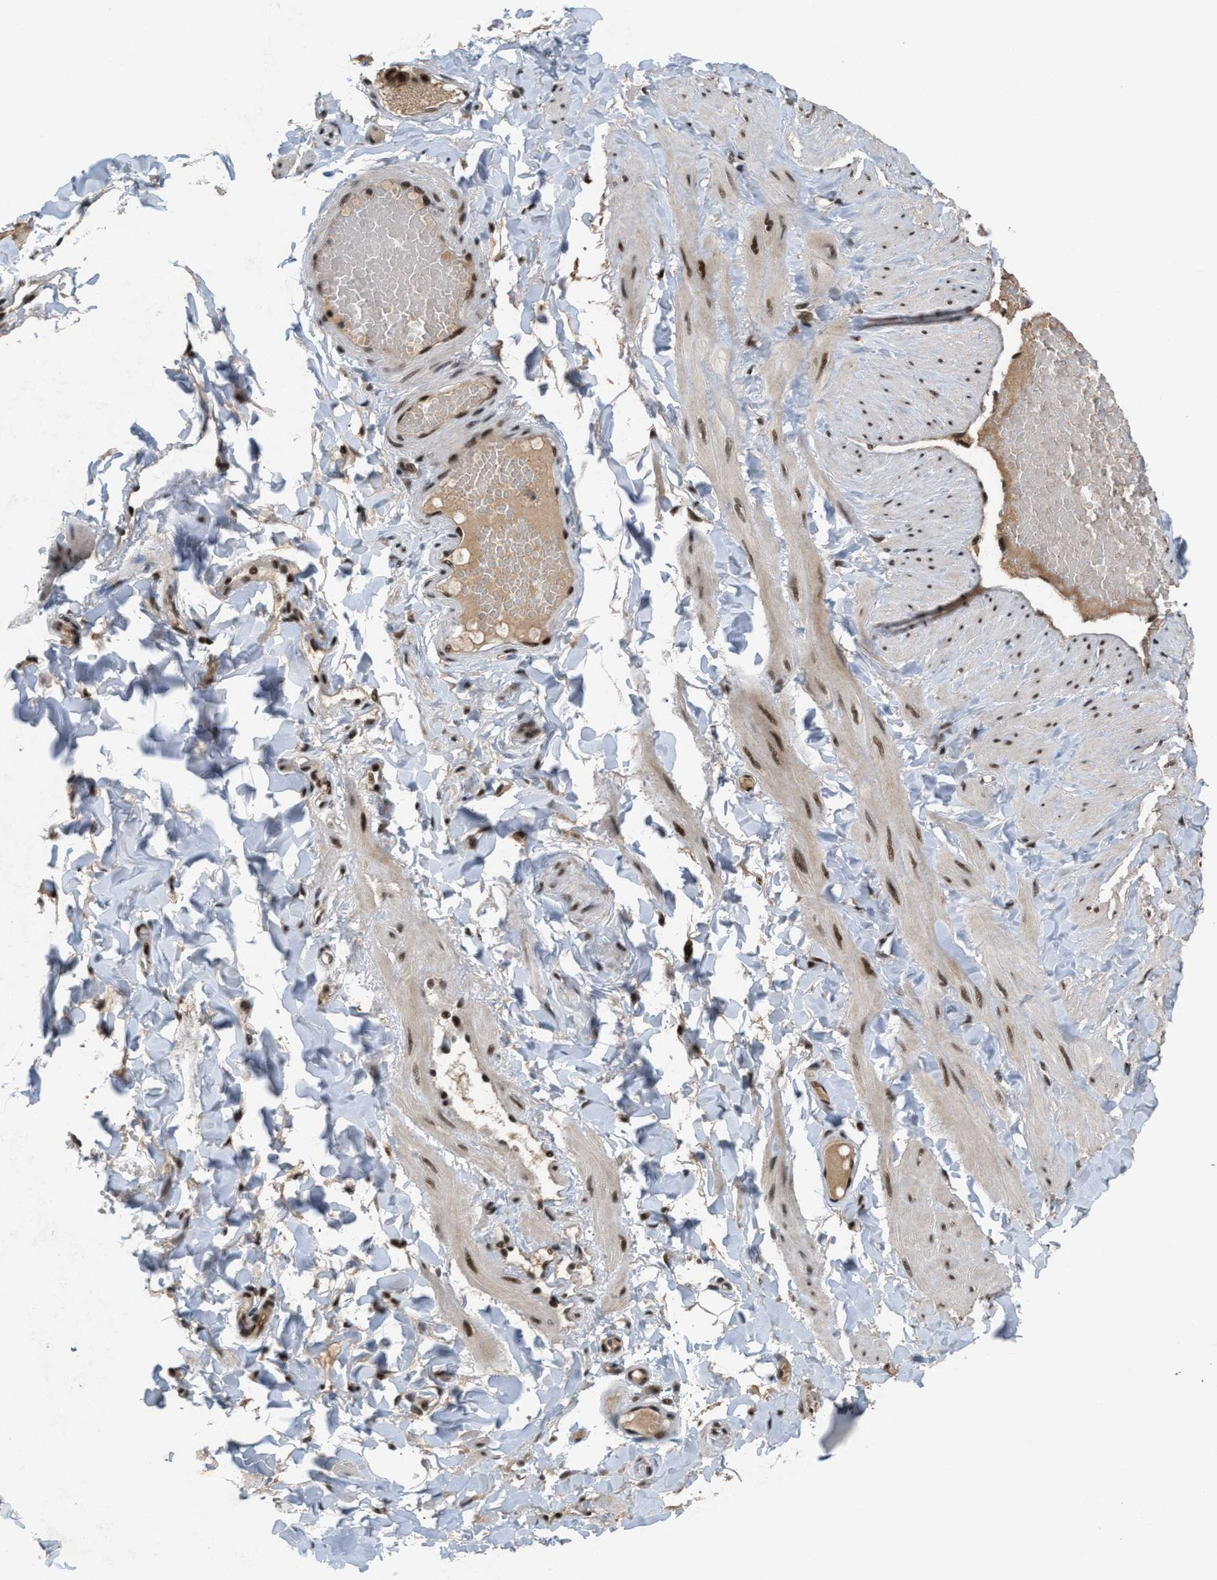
{"staining": {"intensity": "moderate", "quantity": ">75%", "location": "cytoplasmic/membranous,nuclear"}, "tissue": "adipose tissue", "cell_type": "Adipocytes", "image_type": "normal", "snomed": [{"axis": "morphology", "description": "Normal tissue, NOS"}, {"axis": "topography", "description": "Adipose tissue"}, {"axis": "topography", "description": "Vascular tissue"}, {"axis": "topography", "description": "Peripheral nerve tissue"}], "caption": "IHC photomicrograph of benign adipose tissue: adipose tissue stained using IHC shows medium levels of moderate protein expression localized specifically in the cytoplasmic/membranous,nuclear of adipocytes, appearing as a cytoplasmic/membranous,nuclear brown color.", "gene": "PRPF4", "patient": {"sex": "male", "age": 25}}